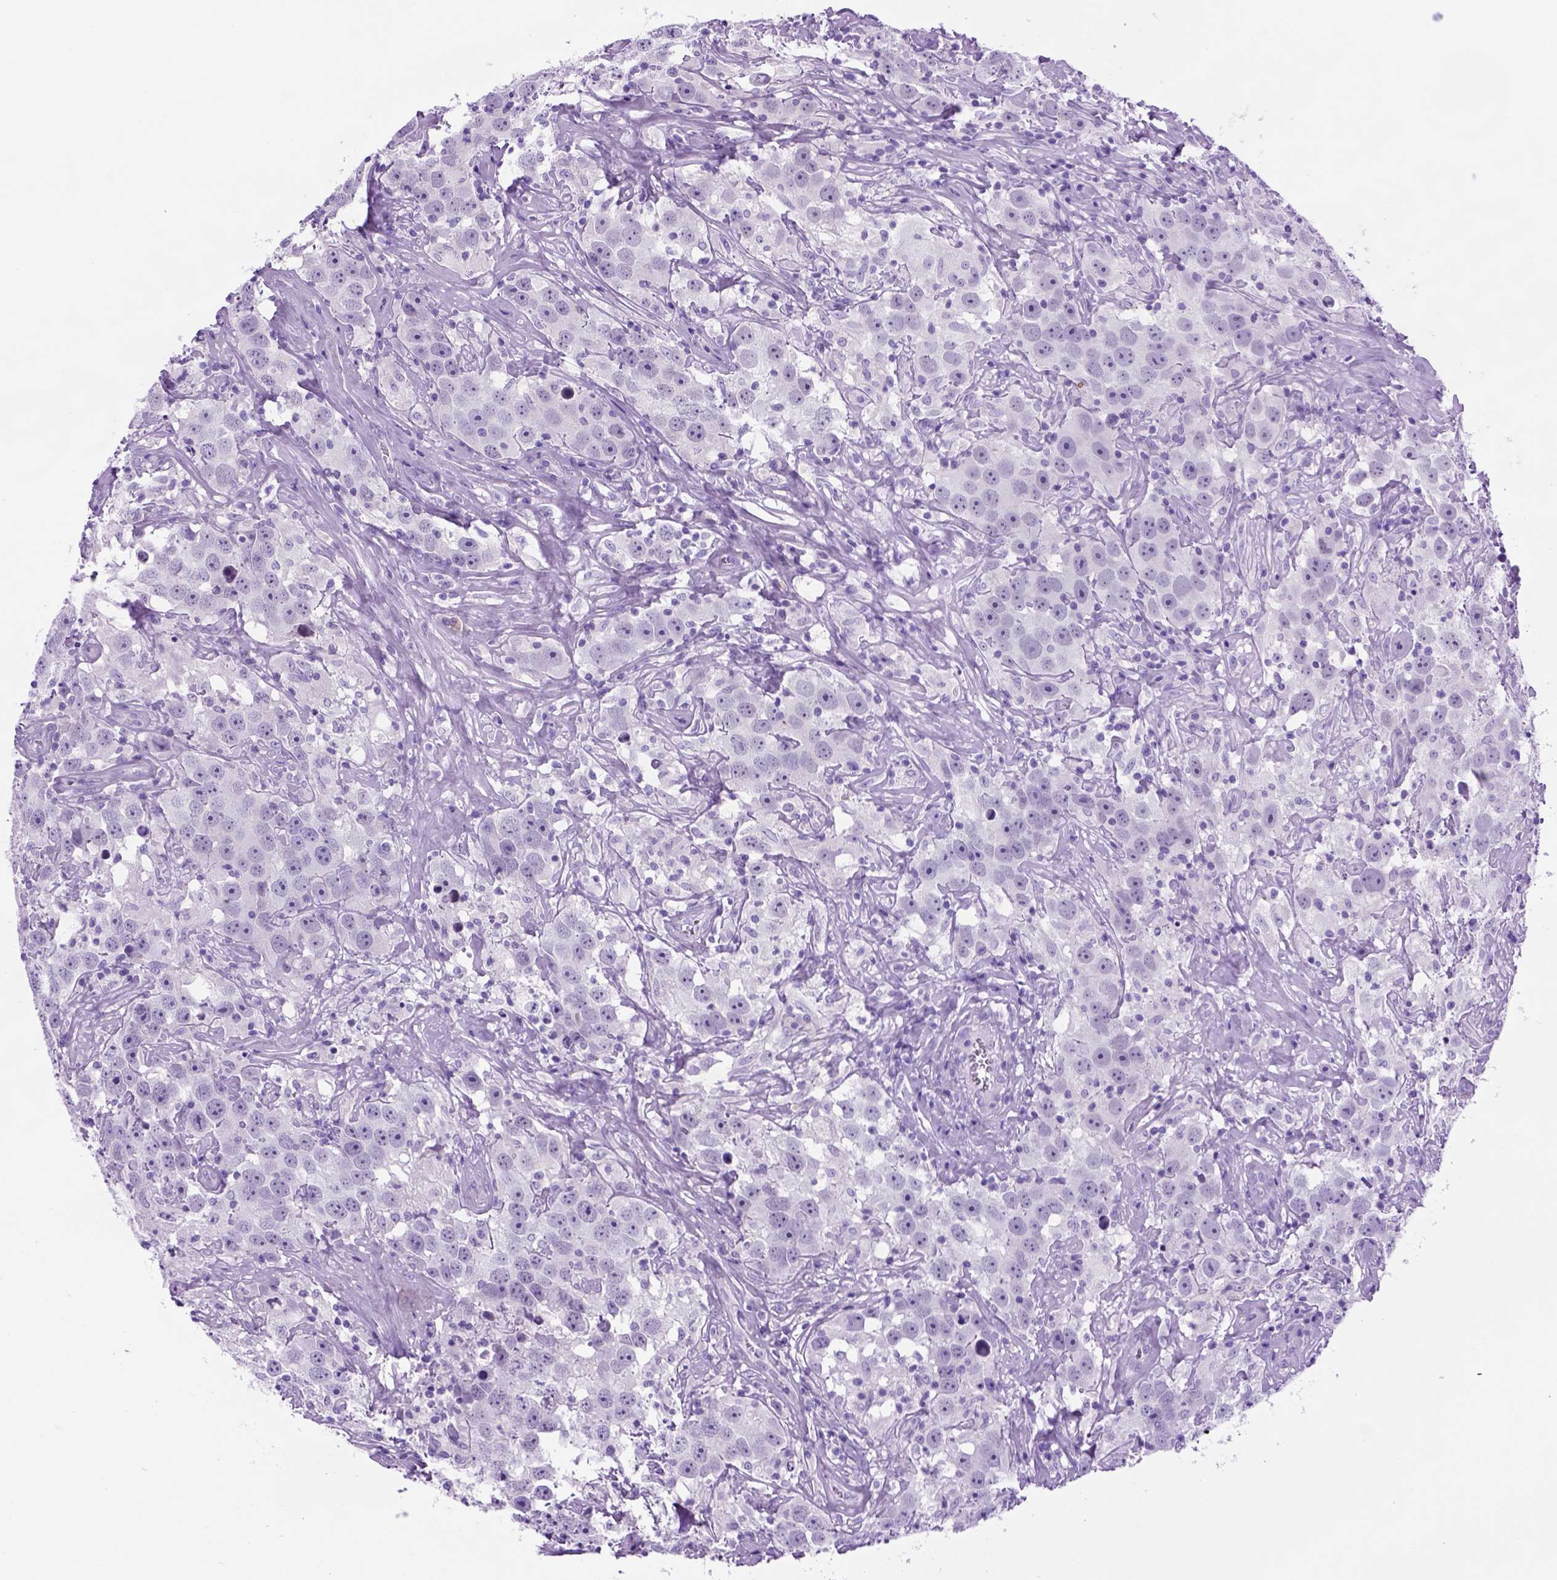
{"staining": {"intensity": "negative", "quantity": "none", "location": "none"}, "tissue": "testis cancer", "cell_type": "Tumor cells", "image_type": "cancer", "snomed": [{"axis": "morphology", "description": "Seminoma, NOS"}, {"axis": "topography", "description": "Testis"}], "caption": "Immunohistochemical staining of human testis cancer (seminoma) demonstrates no significant expression in tumor cells.", "gene": "HHIPL2", "patient": {"sex": "male", "age": 49}}